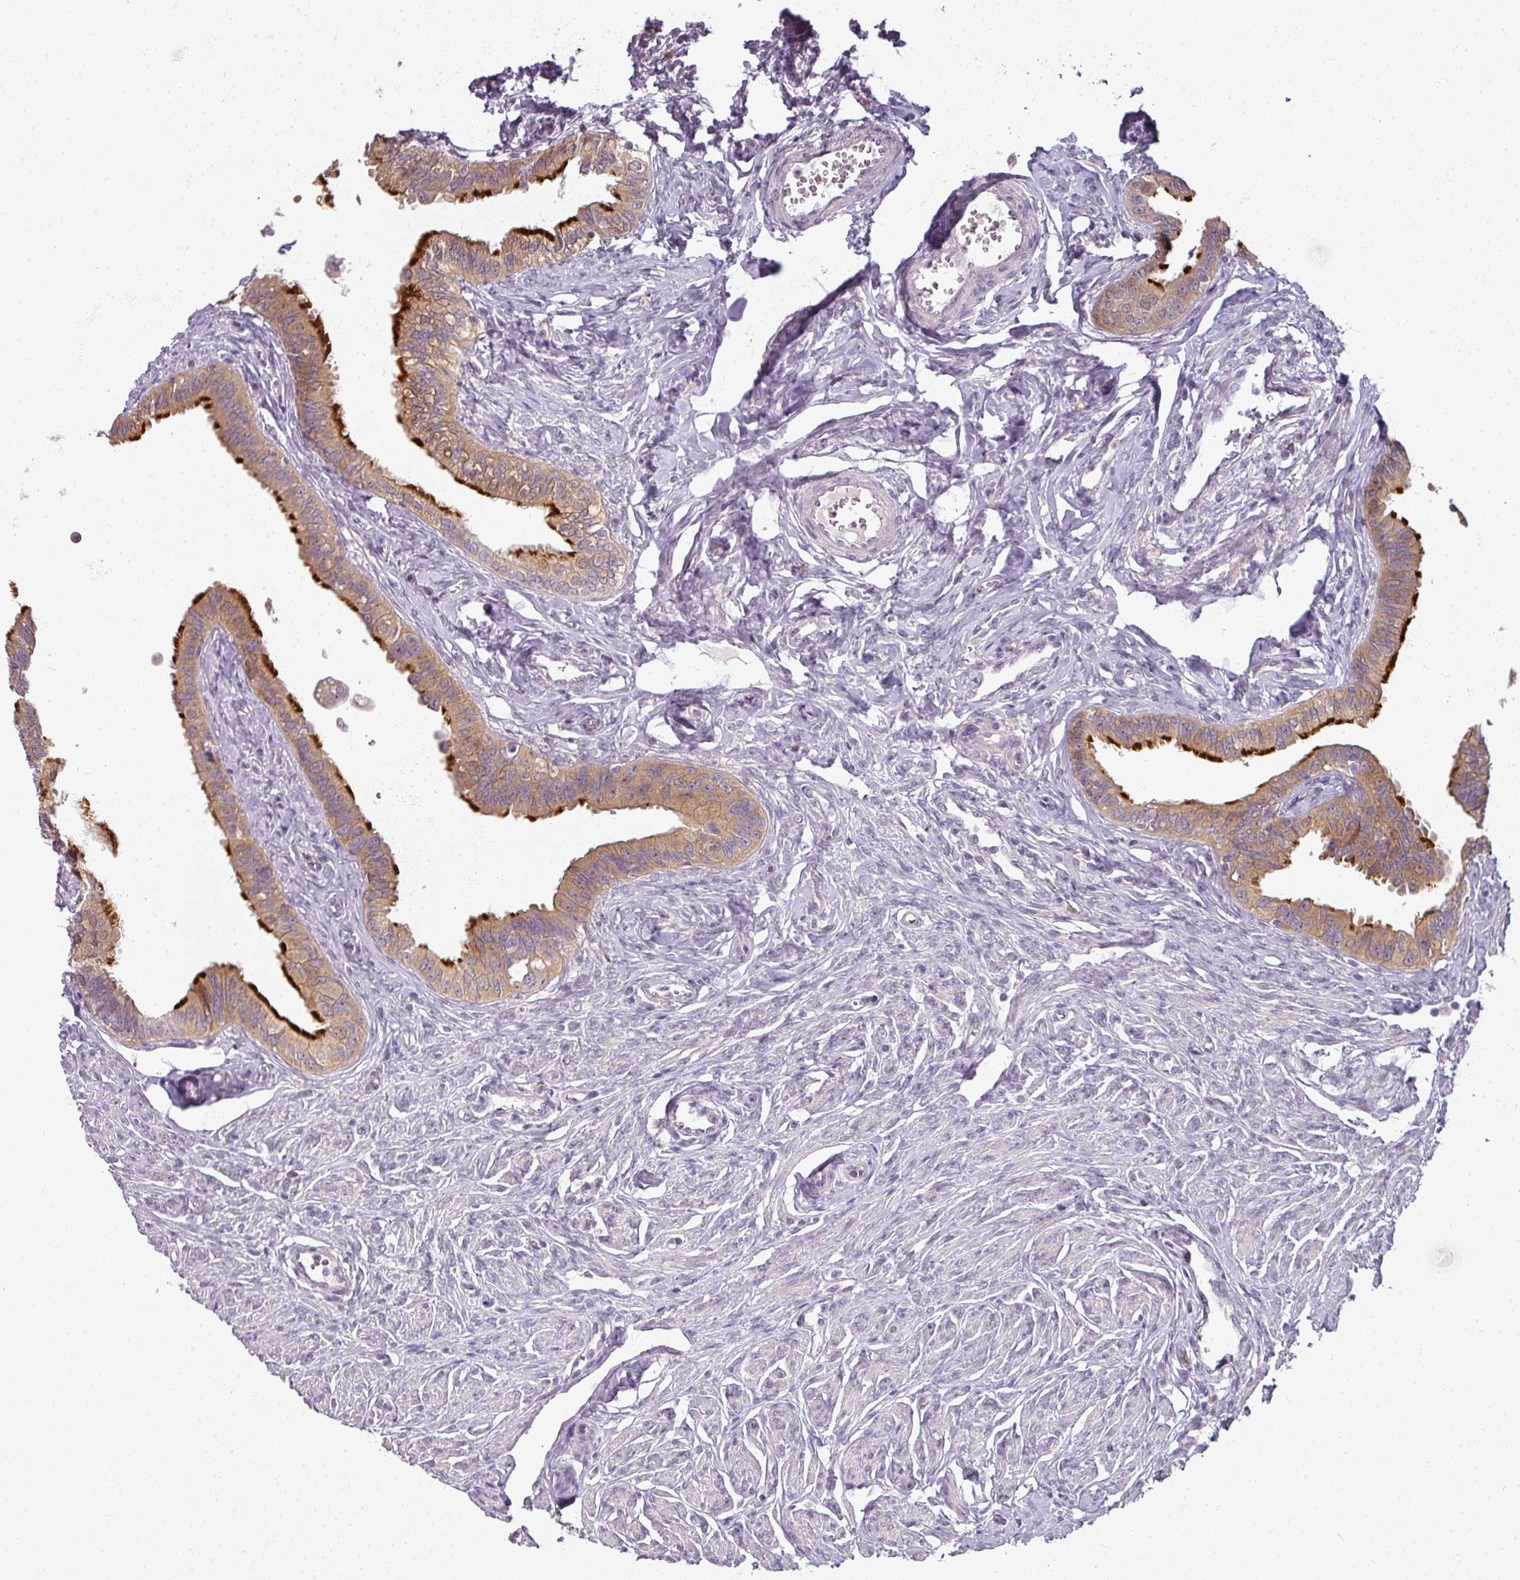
{"staining": {"intensity": "strong", "quantity": ">75%", "location": "cytoplasmic/membranous"}, "tissue": "fallopian tube", "cell_type": "Glandular cells", "image_type": "normal", "snomed": [{"axis": "morphology", "description": "Normal tissue, NOS"}, {"axis": "morphology", "description": "Carcinoma, NOS"}, {"axis": "topography", "description": "Fallopian tube"}, {"axis": "topography", "description": "Ovary"}], "caption": "Immunohistochemical staining of normal fallopian tube shows >75% levels of strong cytoplasmic/membranous protein positivity in about >75% of glandular cells. (DAB (3,3'-diaminobenzidine) = brown stain, brightfield microscopy at high magnification).", "gene": "MYMK", "patient": {"sex": "female", "age": 59}}